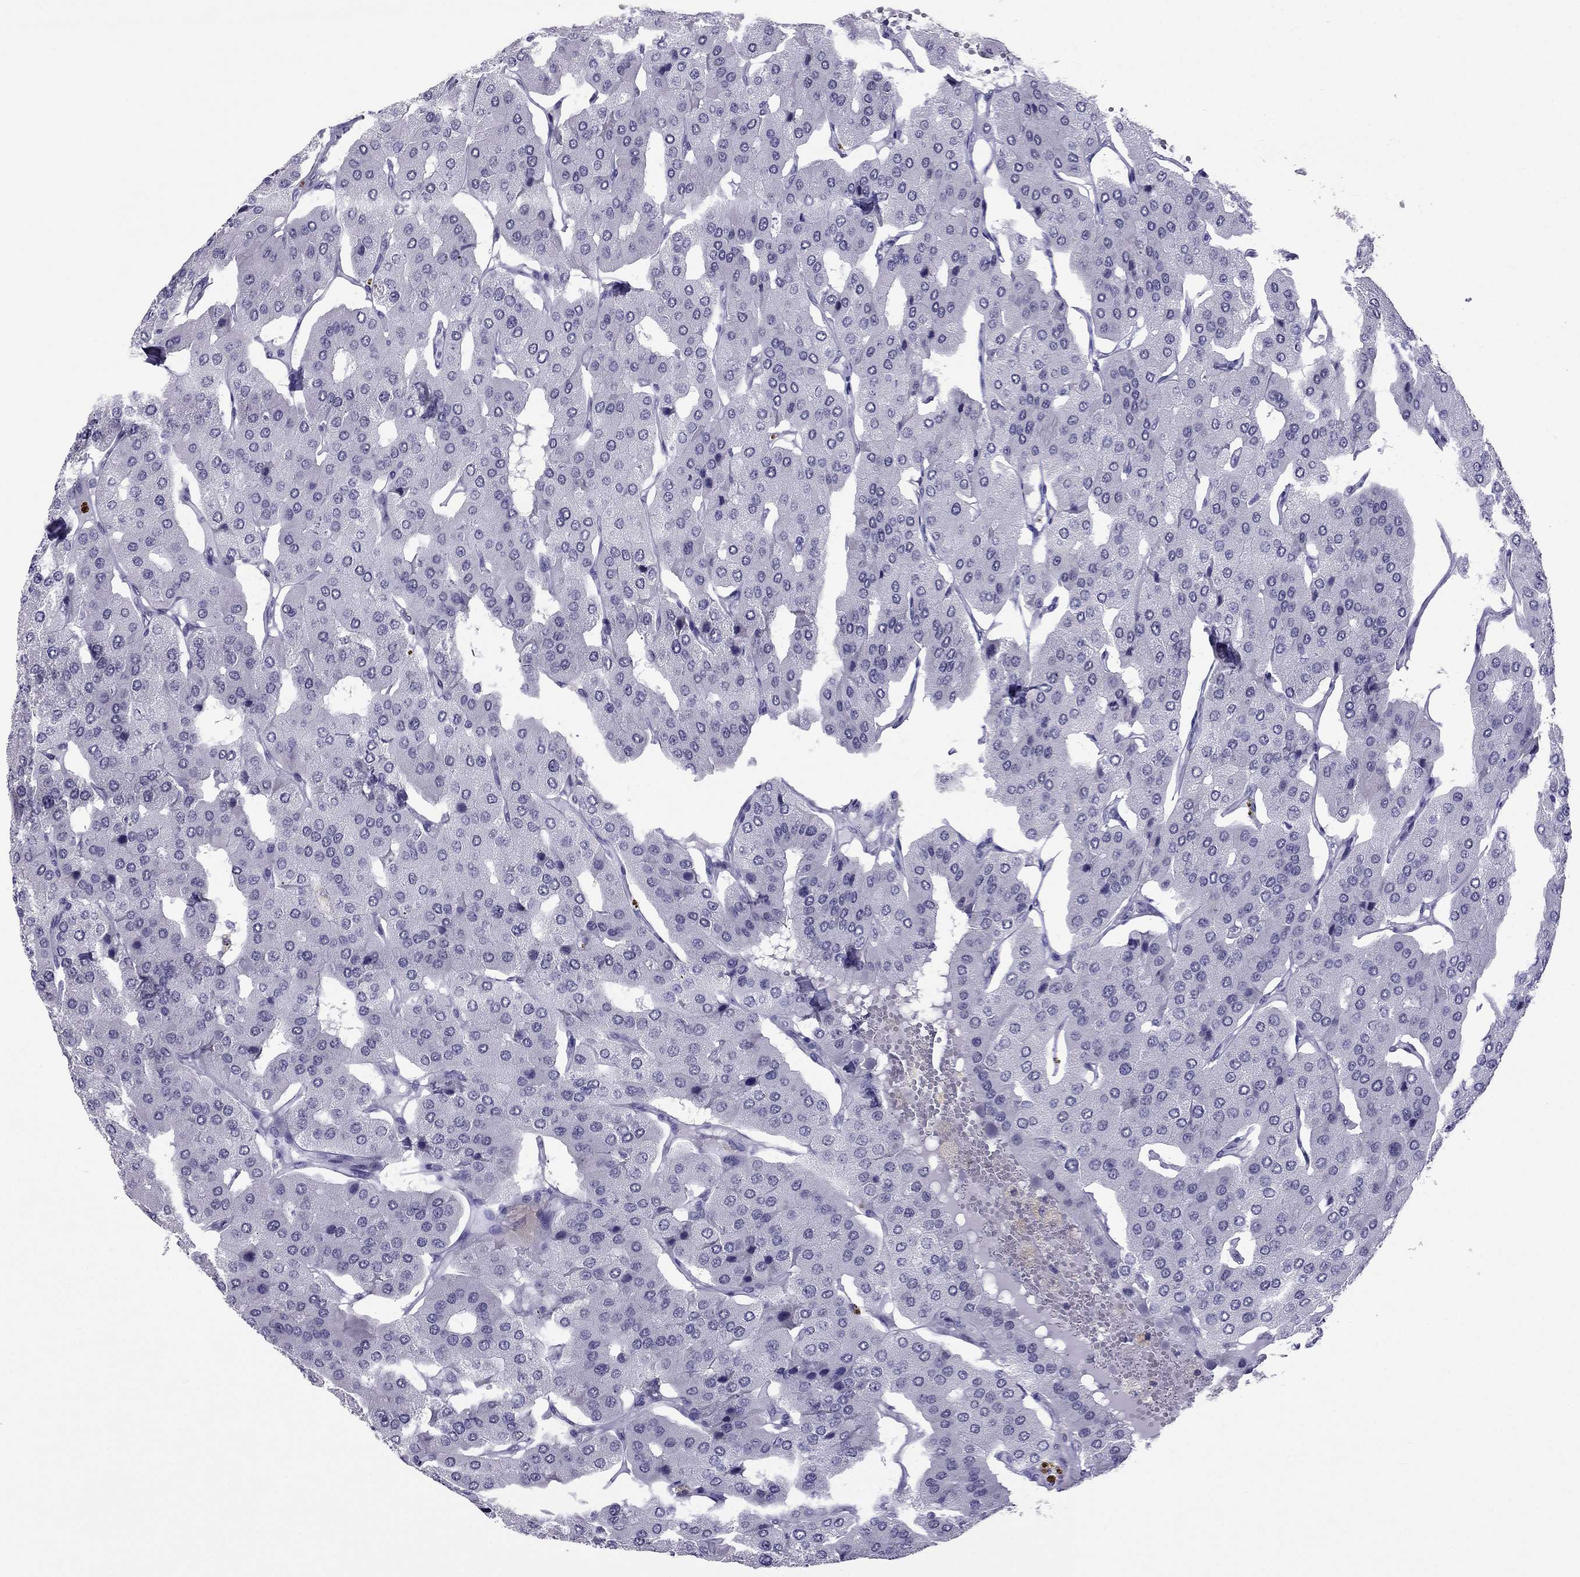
{"staining": {"intensity": "negative", "quantity": "none", "location": "none"}, "tissue": "parathyroid gland", "cell_type": "Glandular cells", "image_type": "normal", "snomed": [{"axis": "morphology", "description": "Normal tissue, NOS"}, {"axis": "morphology", "description": "Adenoma, NOS"}, {"axis": "topography", "description": "Parathyroid gland"}], "caption": "This is a histopathology image of immunohistochemistry (IHC) staining of unremarkable parathyroid gland, which shows no expression in glandular cells.", "gene": "CROCC2", "patient": {"sex": "female", "age": 86}}